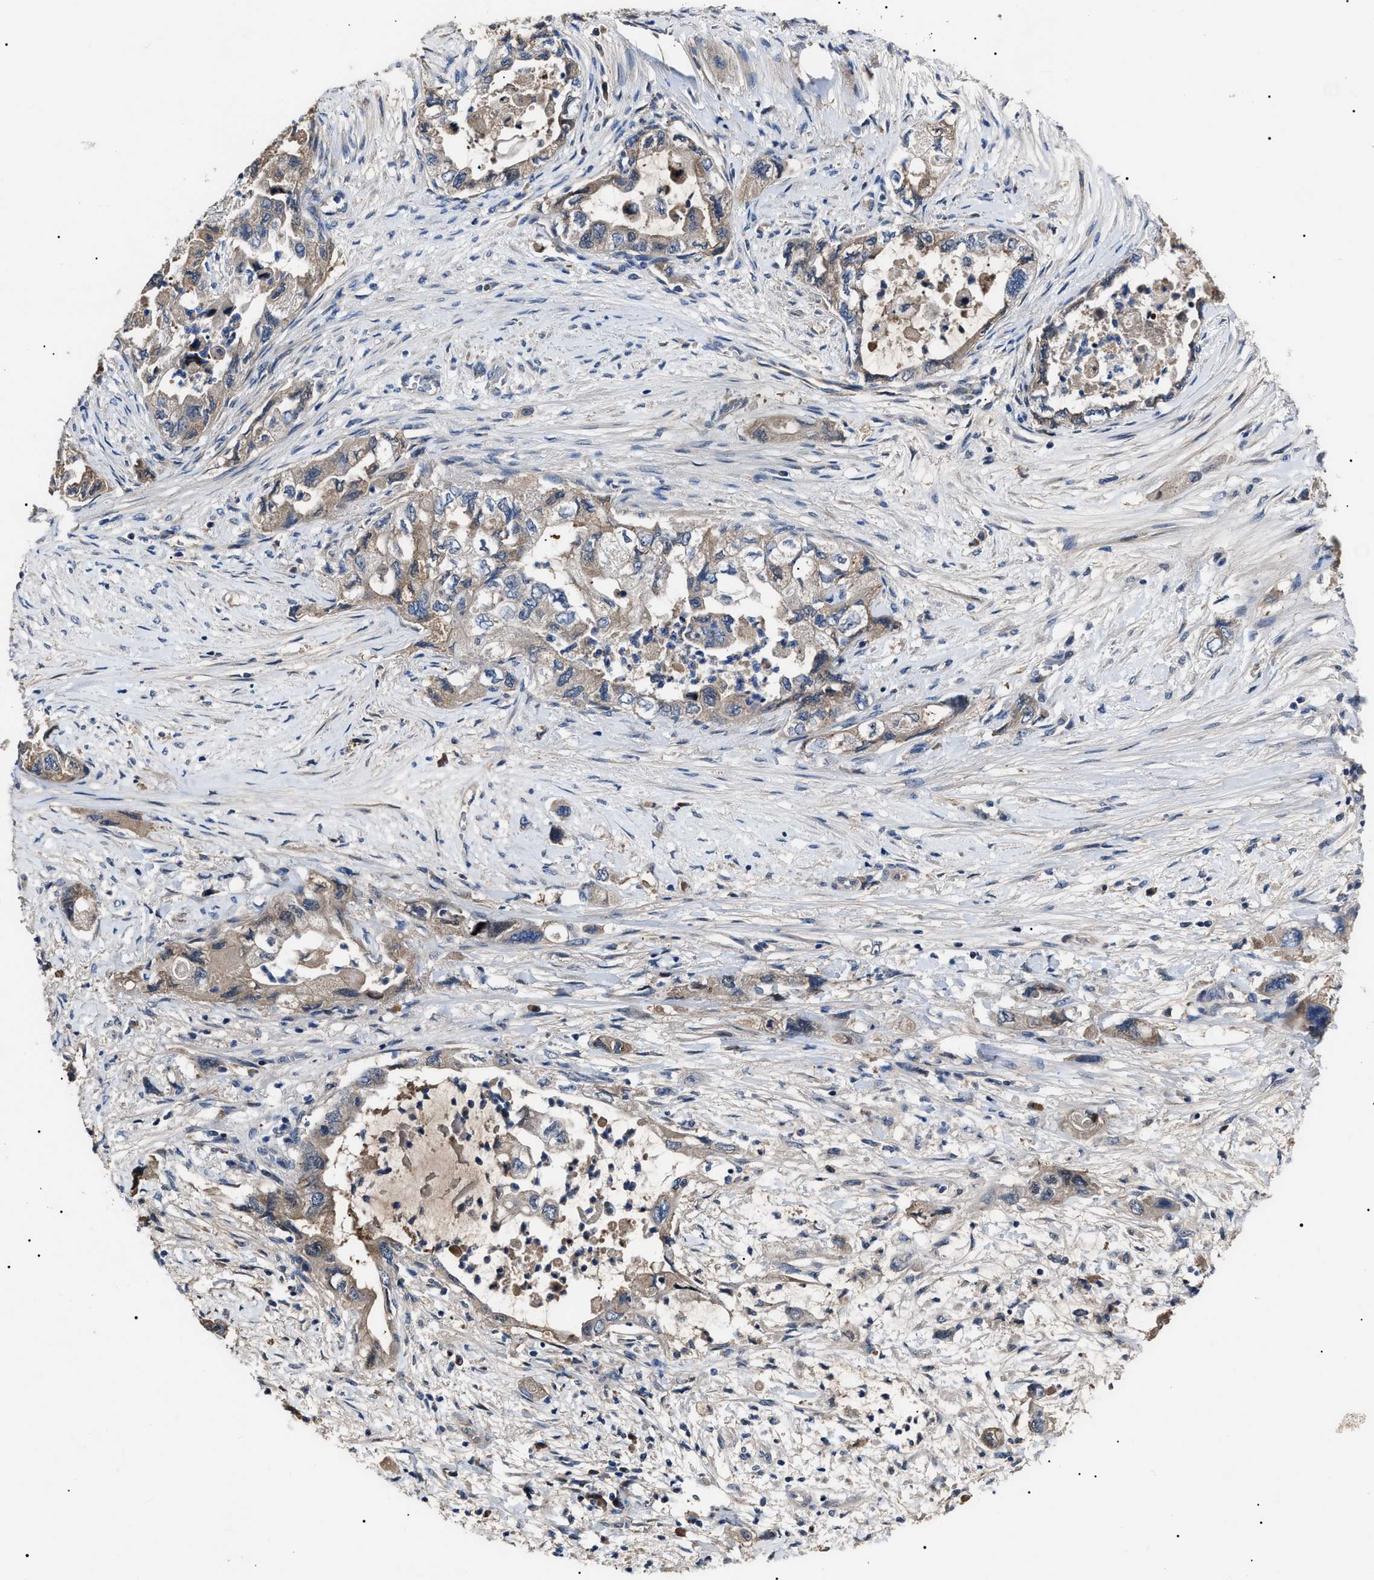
{"staining": {"intensity": "weak", "quantity": ">75%", "location": "cytoplasmic/membranous"}, "tissue": "pancreatic cancer", "cell_type": "Tumor cells", "image_type": "cancer", "snomed": [{"axis": "morphology", "description": "Adenocarcinoma, NOS"}, {"axis": "topography", "description": "Pancreas"}], "caption": "IHC histopathology image of pancreatic cancer stained for a protein (brown), which demonstrates low levels of weak cytoplasmic/membranous positivity in about >75% of tumor cells.", "gene": "IFT81", "patient": {"sex": "female", "age": 73}}